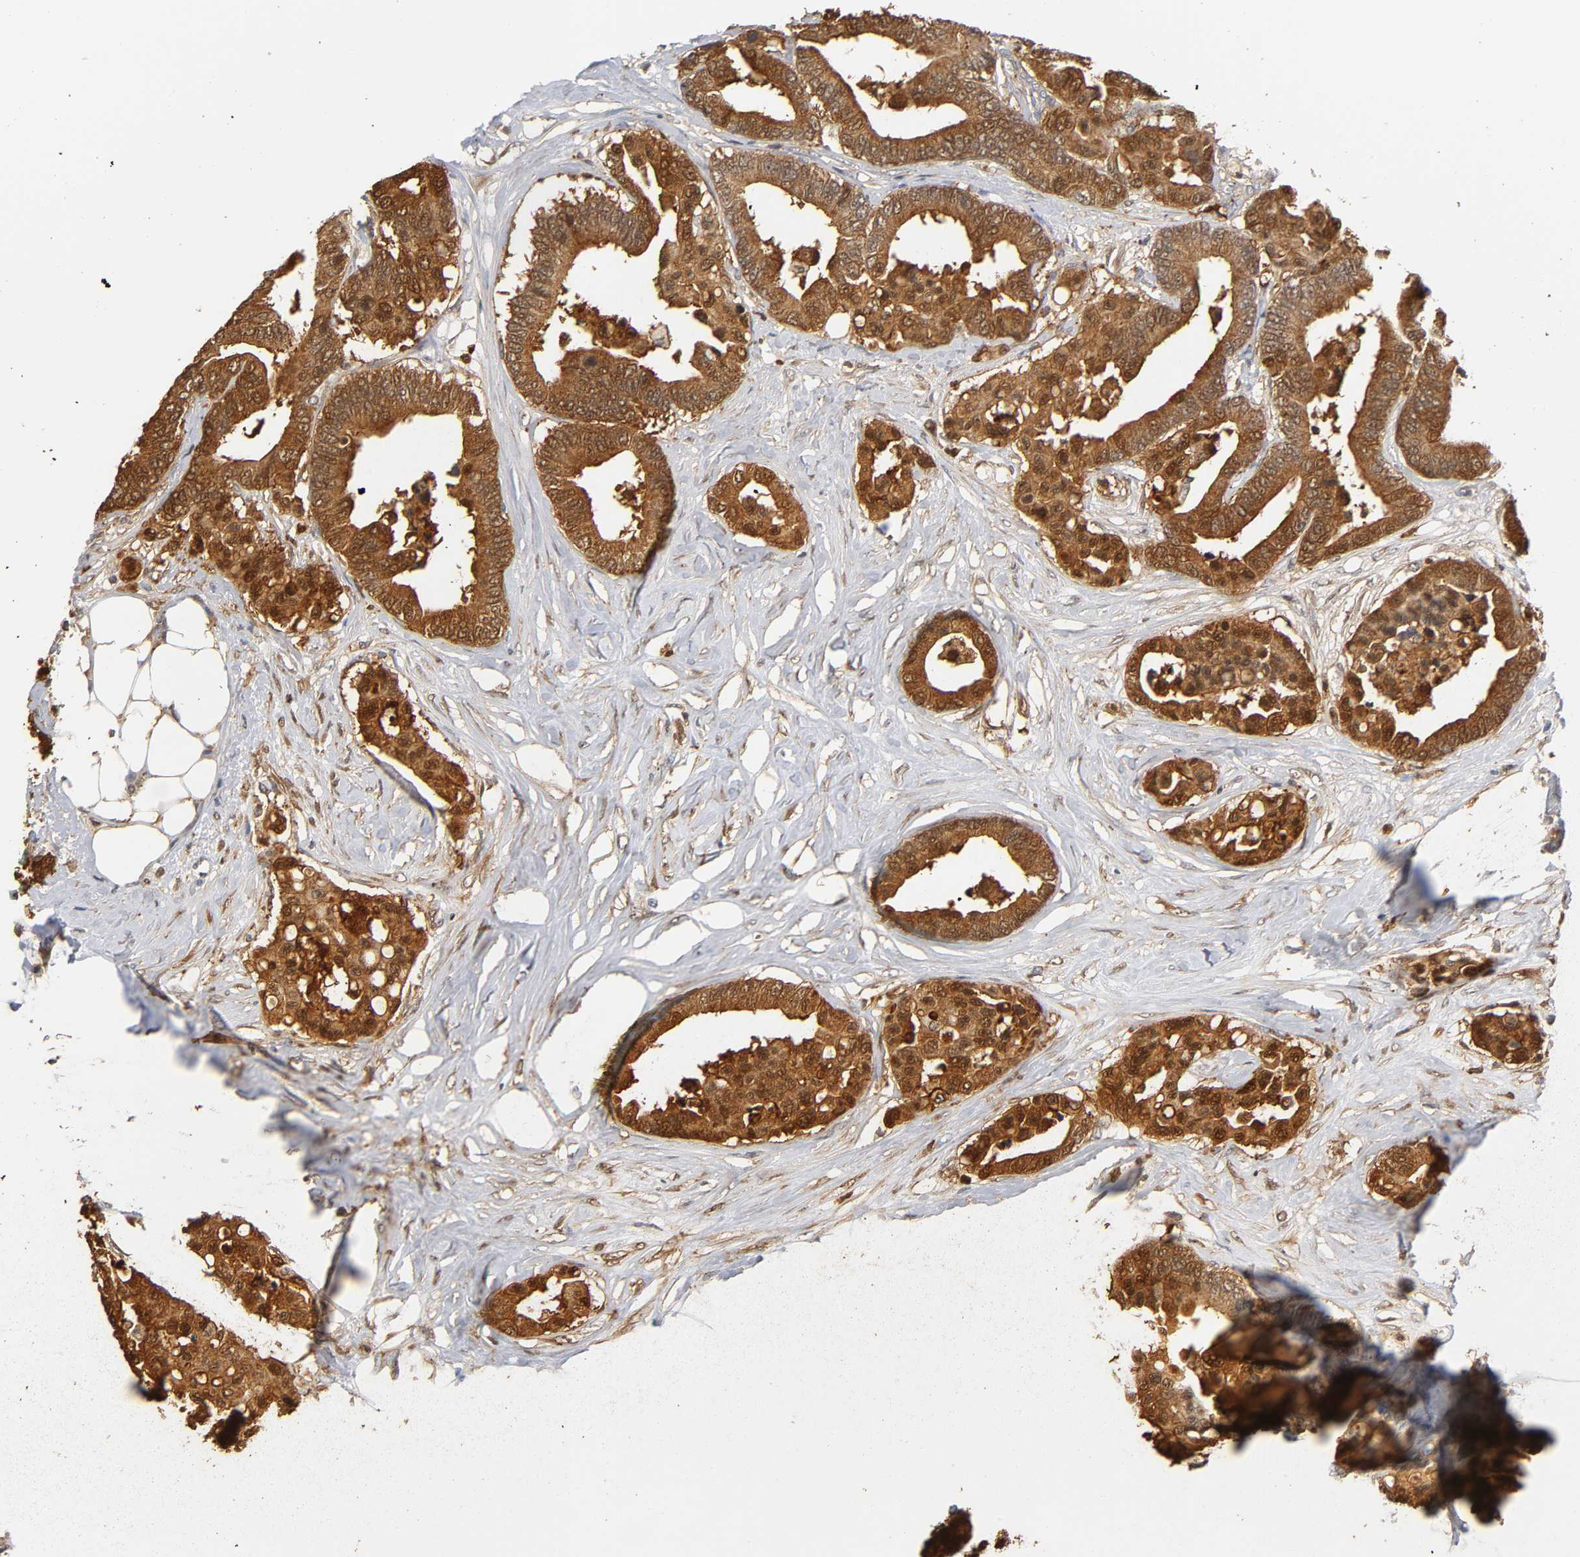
{"staining": {"intensity": "moderate", "quantity": ">75%", "location": "cytoplasmic/membranous,nuclear"}, "tissue": "colorectal cancer", "cell_type": "Tumor cells", "image_type": "cancer", "snomed": [{"axis": "morphology", "description": "Adenocarcinoma, NOS"}, {"axis": "topography", "description": "Colon"}], "caption": "Adenocarcinoma (colorectal) stained for a protein exhibits moderate cytoplasmic/membranous and nuclear positivity in tumor cells. The staining was performed using DAB (3,3'-diaminobenzidine) to visualize the protein expression in brown, while the nuclei were stained in blue with hematoxylin (Magnification: 20x).", "gene": "ANXA11", "patient": {"sex": "male", "age": 82}}